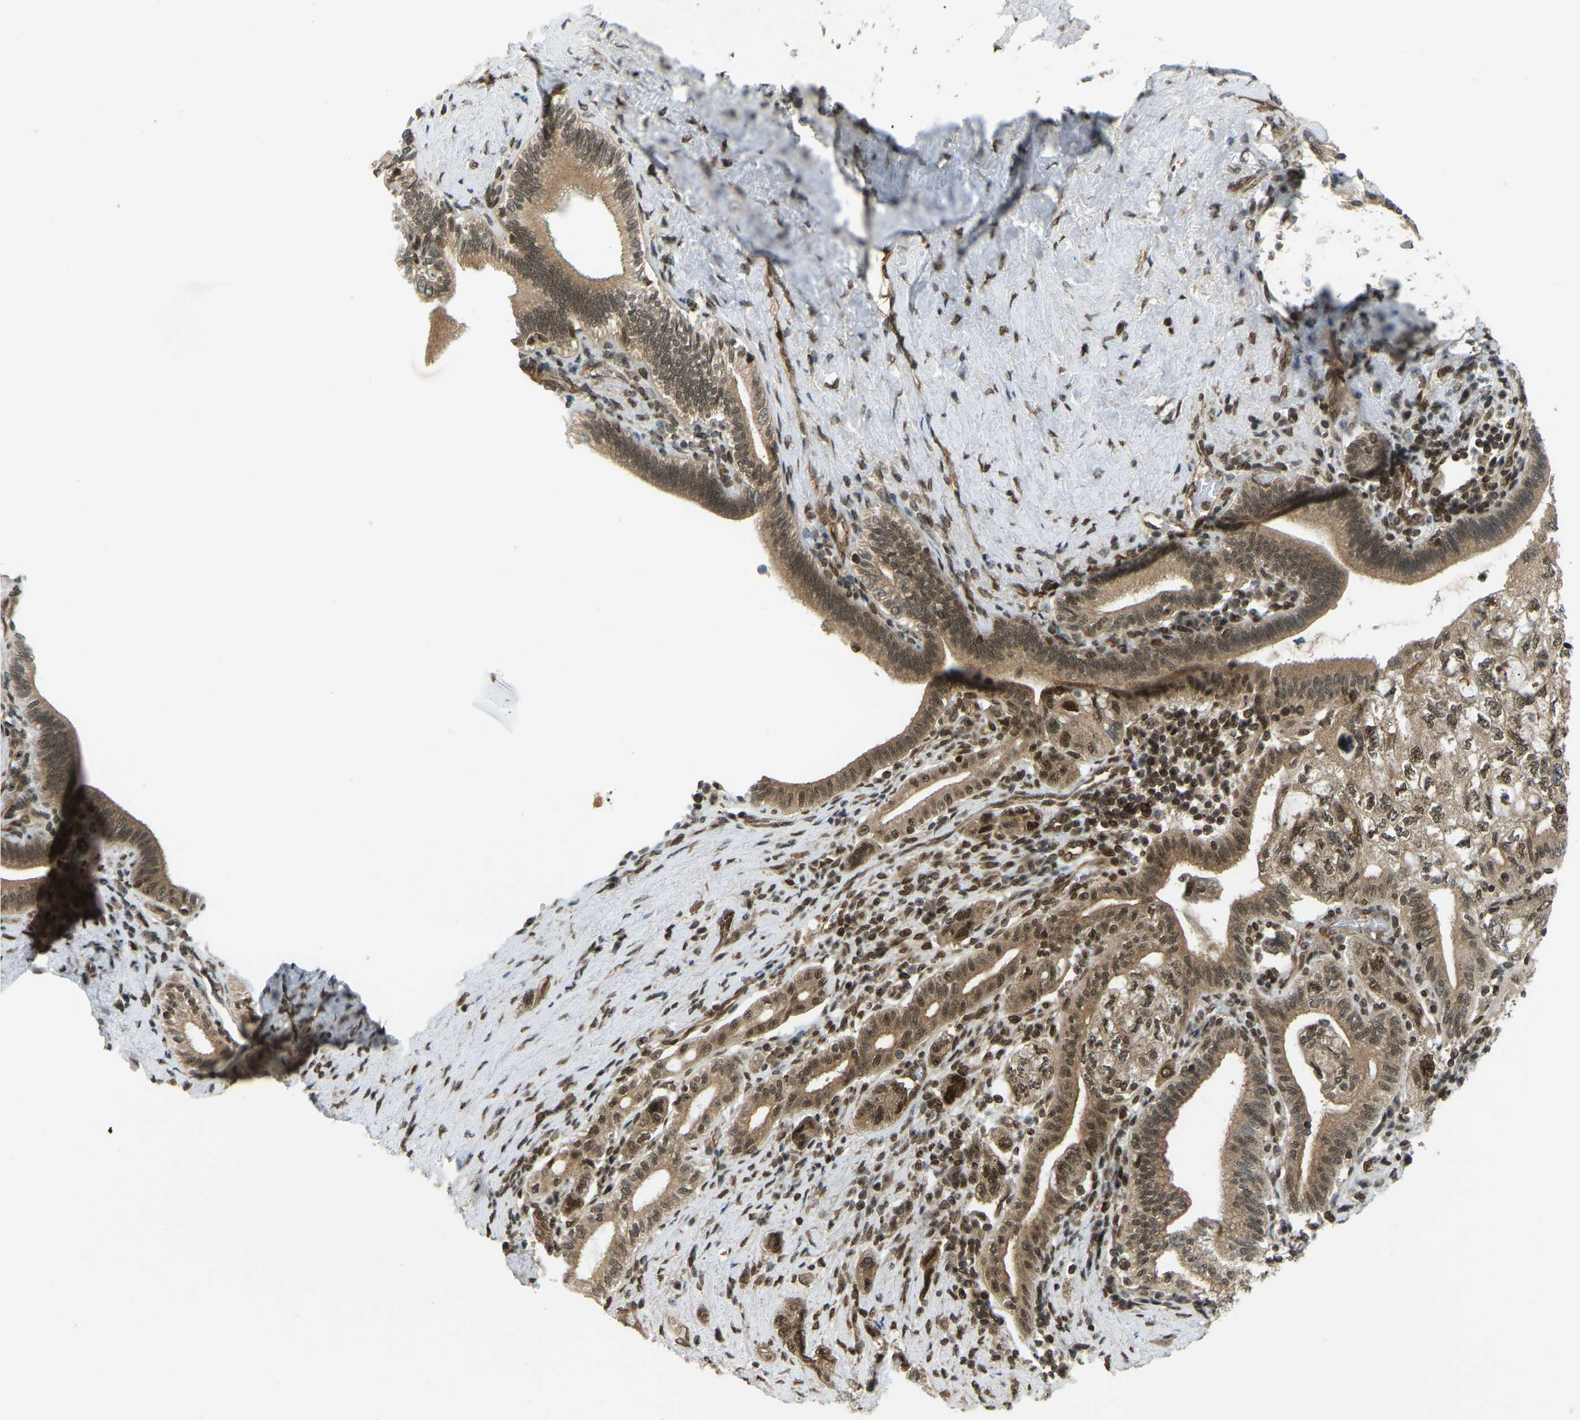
{"staining": {"intensity": "moderate", "quantity": ">75%", "location": "cytoplasmic/membranous,nuclear"}, "tissue": "pancreatic cancer", "cell_type": "Tumor cells", "image_type": "cancer", "snomed": [{"axis": "morphology", "description": "Adenocarcinoma, NOS"}, {"axis": "topography", "description": "Pancreas"}], "caption": "Approximately >75% of tumor cells in human pancreatic cancer reveal moderate cytoplasmic/membranous and nuclear protein expression as visualized by brown immunohistochemical staining.", "gene": "SYNE1", "patient": {"sex": "female", "age": 73}}